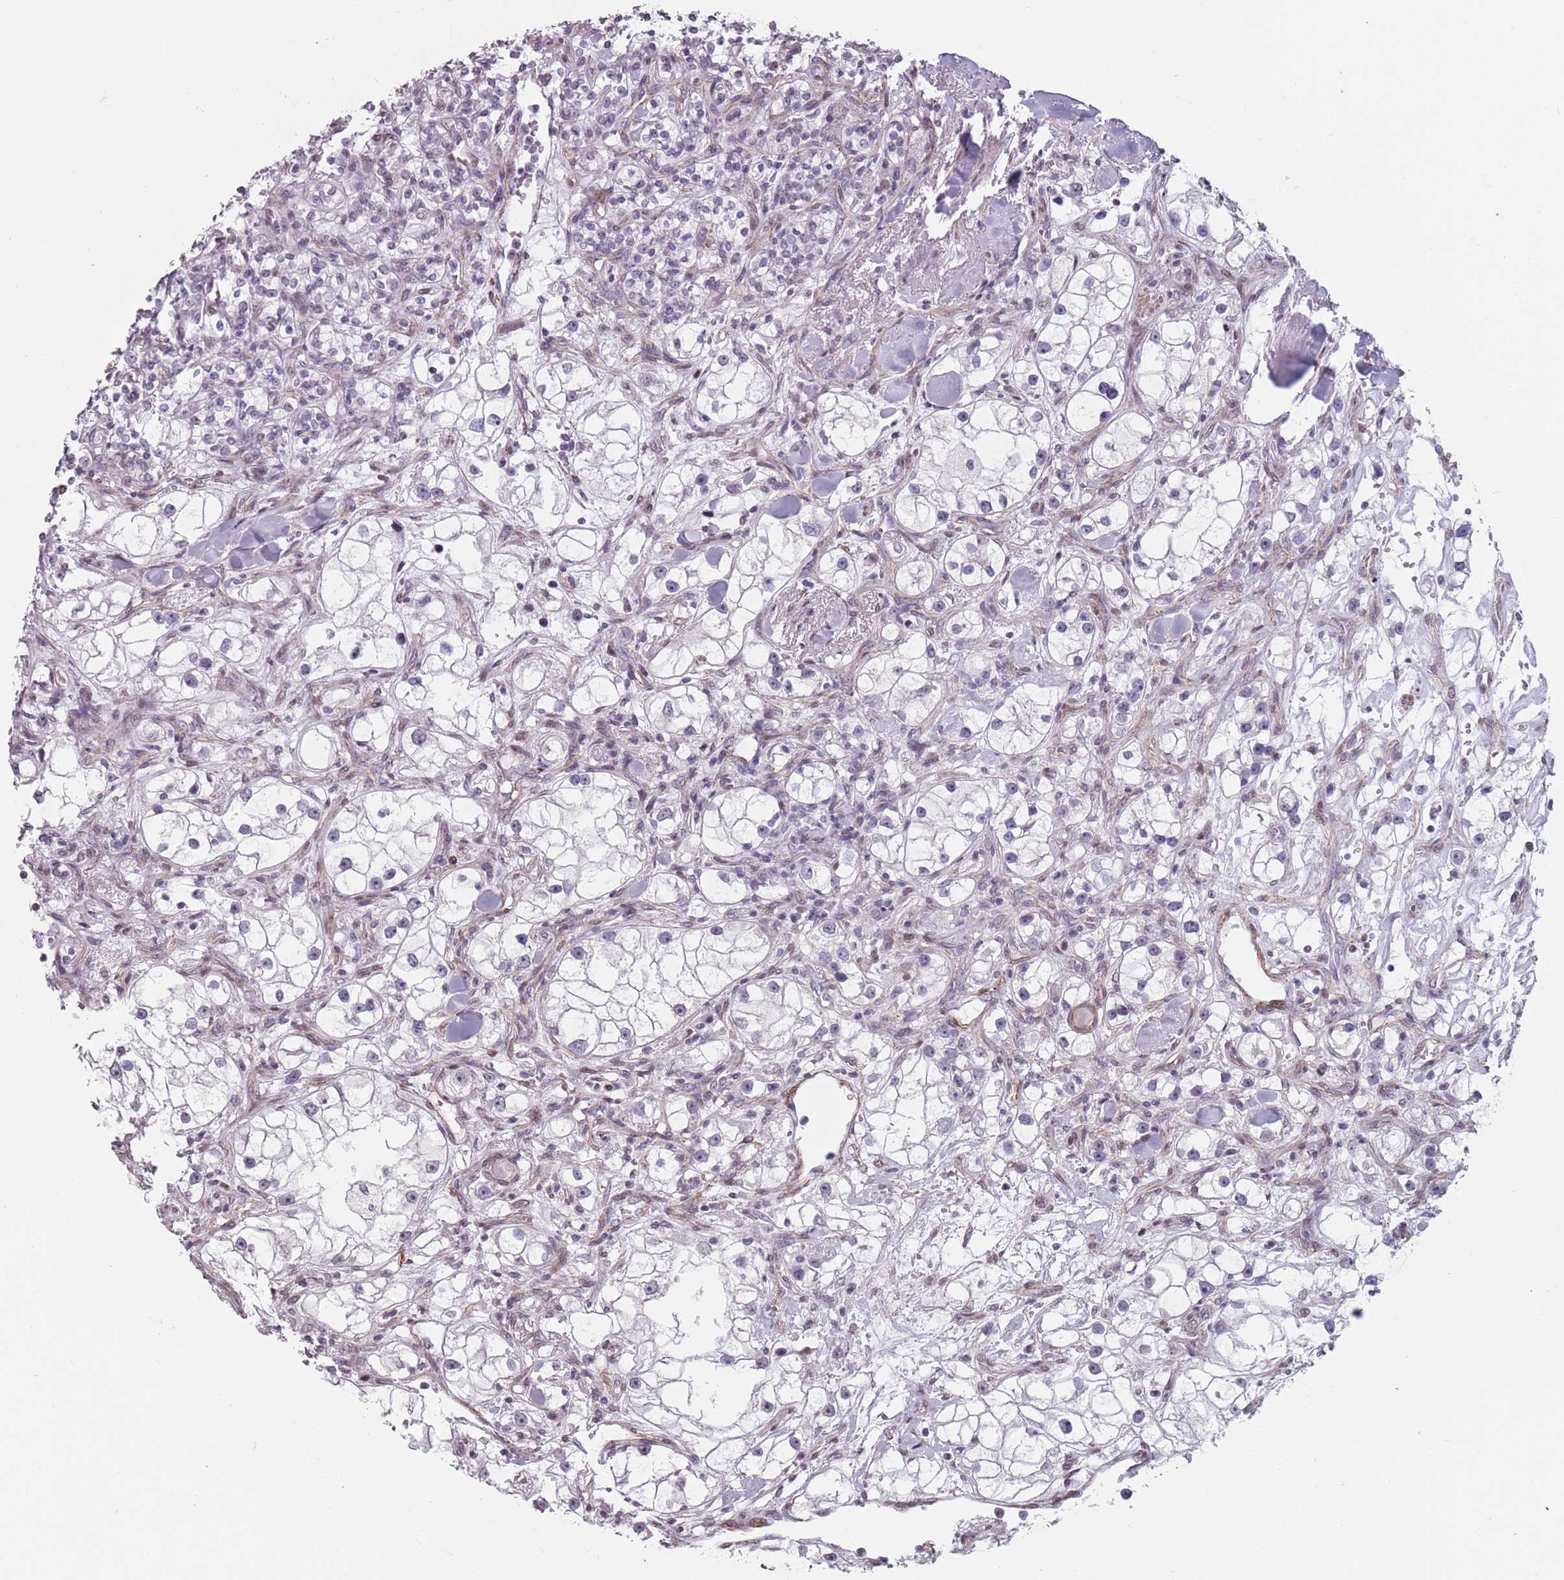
{"staining": {"intensity": "negative", "quantity": "none", "location": "none"}, "tissue": "renal cancer", "cell_type": "Tumor cells", "image_type": "cancer", "snomed": [{"axis": "morphology", "description": "Adenocarcinoma, NOS"}, {"axis": "topography", "description": "Kidney"}], "caption": "The IHC histopathology image has no significant staining in tumor cells of renal cancer tissue. The staining is performed using DAB brown chromogen with nuclei counter-stained in using hematoxylin.", "gene": "TMC4", "patient": {"sex": "male", "age": 77}}